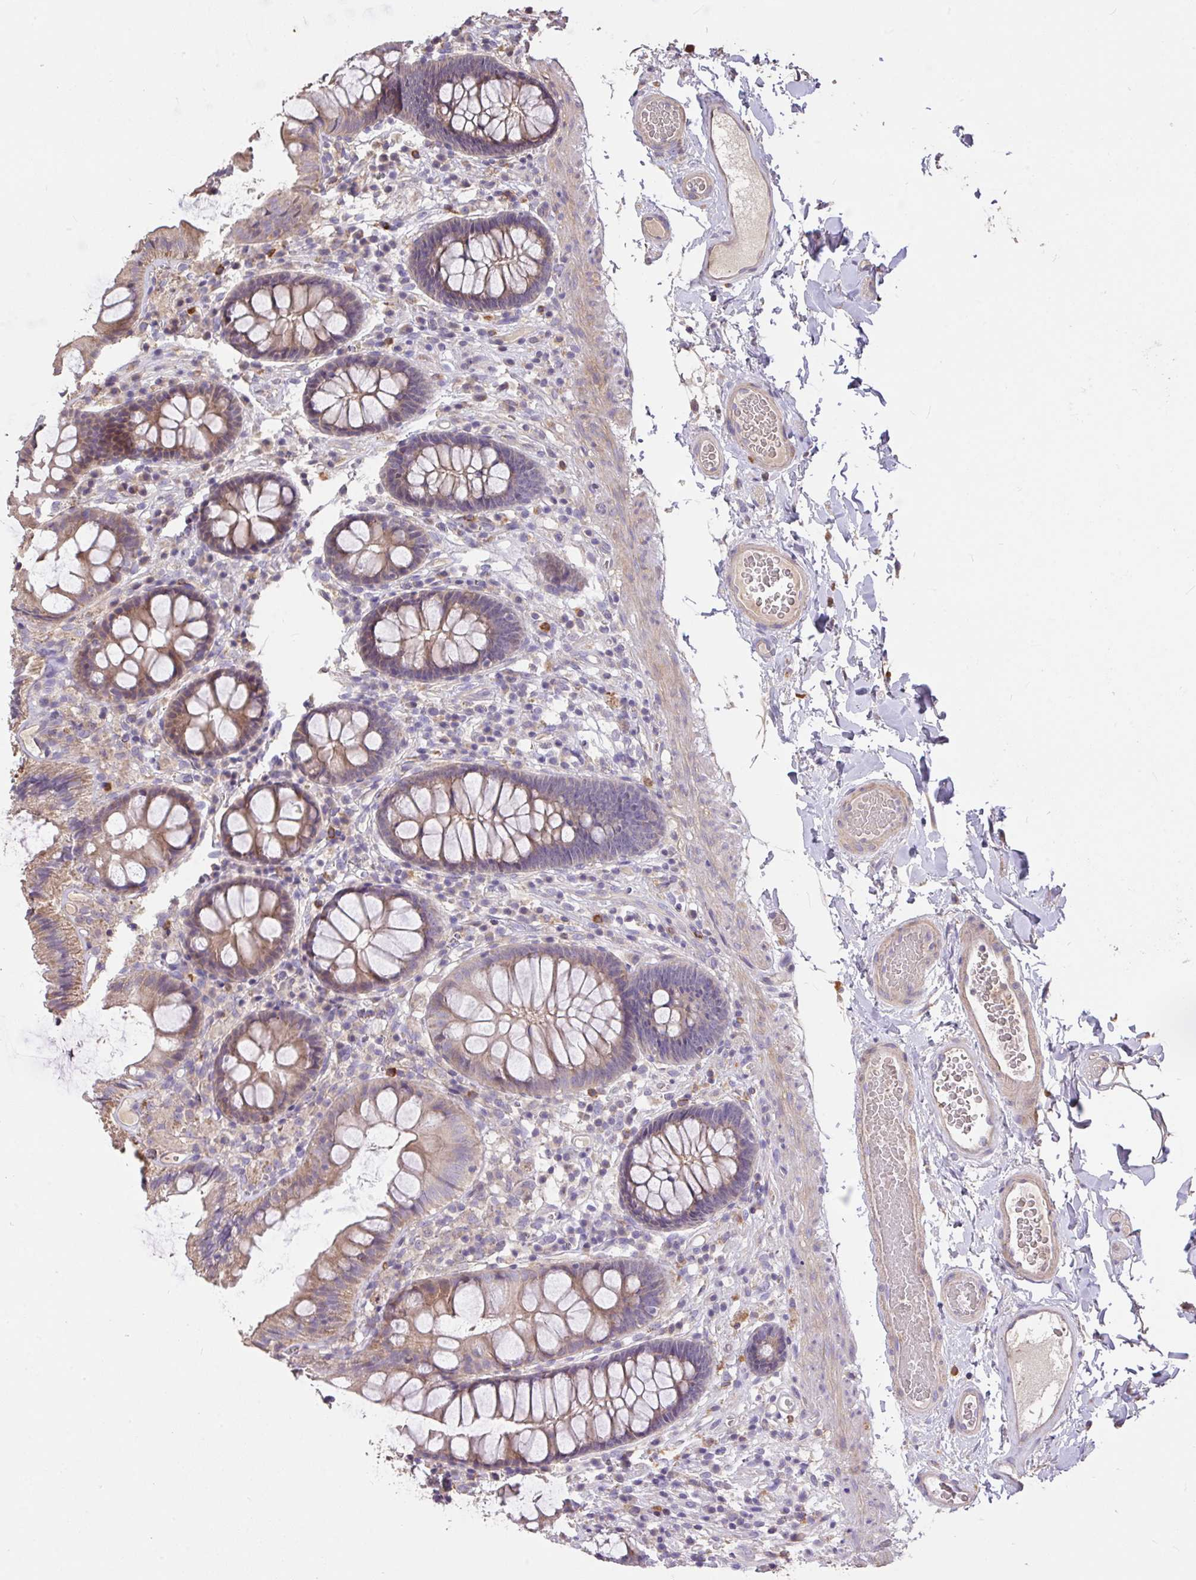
{"staining": {"intensity": "weak", "quantity": ">75%", "location": "cytoplasmic/membranous"}, "tissue": "colon", "cell_type": "Endothelial cells", "image_type": "normal", "snomed": [{"axis": "morphology", "description": "Normal tissue, NOS"}, {"axis": "topography", "description": "Colon"}], "caption": "Immunohistochemistry of benign human colon demonstrates low levels of weak cytoplasmic/membranous positivity in approximately >75% of endothelial cells.", "gene": "FCER1A", "patient": {"sex": "male", "age": 84}}